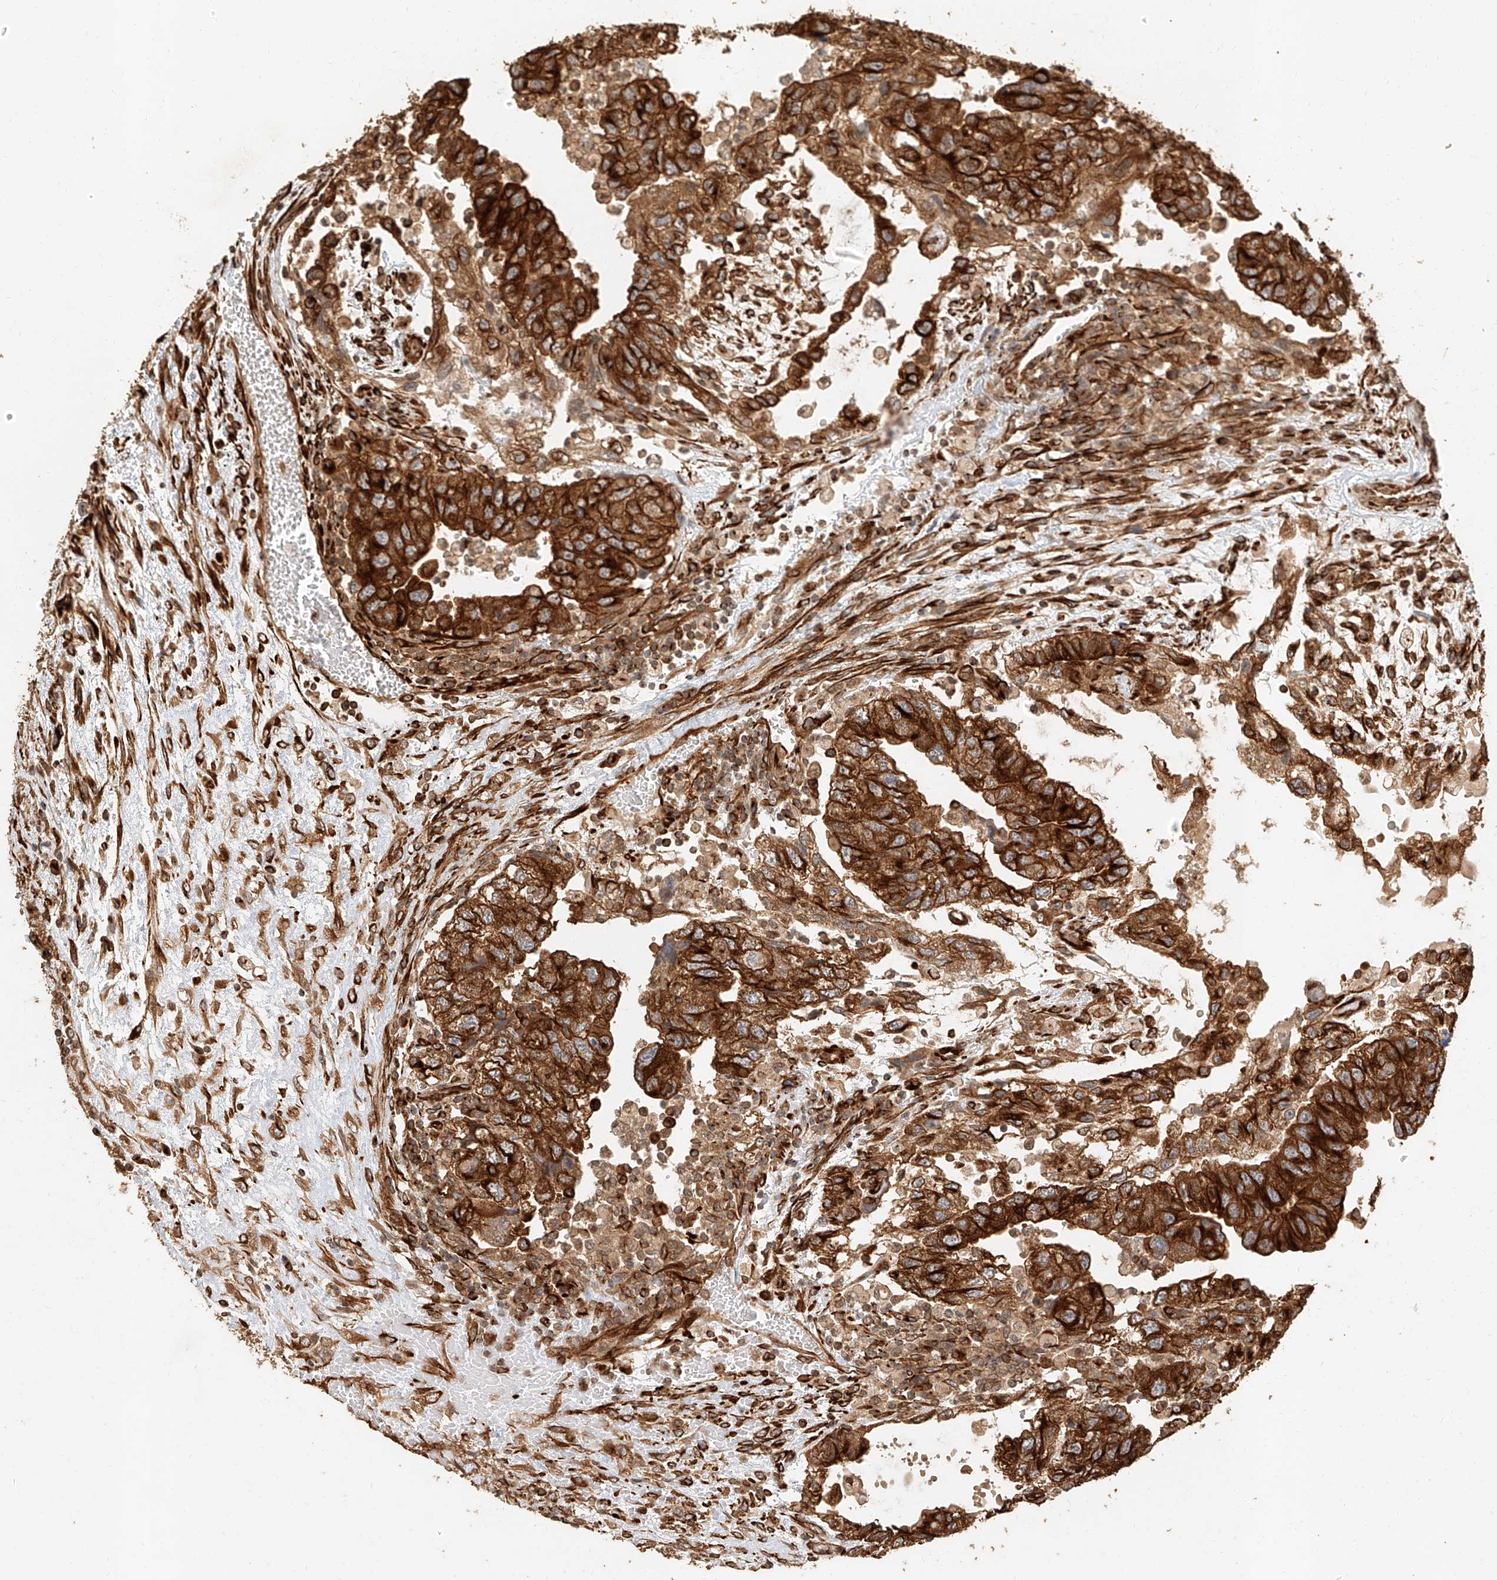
{"staining": {"intensity": "strong", "quantity": ">75%", "location": "cytoplasmic/membranous"}, "tissue": "testis cancer", "cell_type": "Tumor cells", "image_type": "cancer", "snomed": [{"axis": "morphology", "description": "Carcinoma, Embryonal, NOS"}, {"axis": "topography", "description": "Testis"}], "caption": "Protein staining of embryonal carcinoma (testis) tissue demonstrates strong cytoplasmic/membranous positivity in approximately >75% of tumor cells.", "gene": "NAP1L1", "patient": {"sex": "male", "age": 36}}